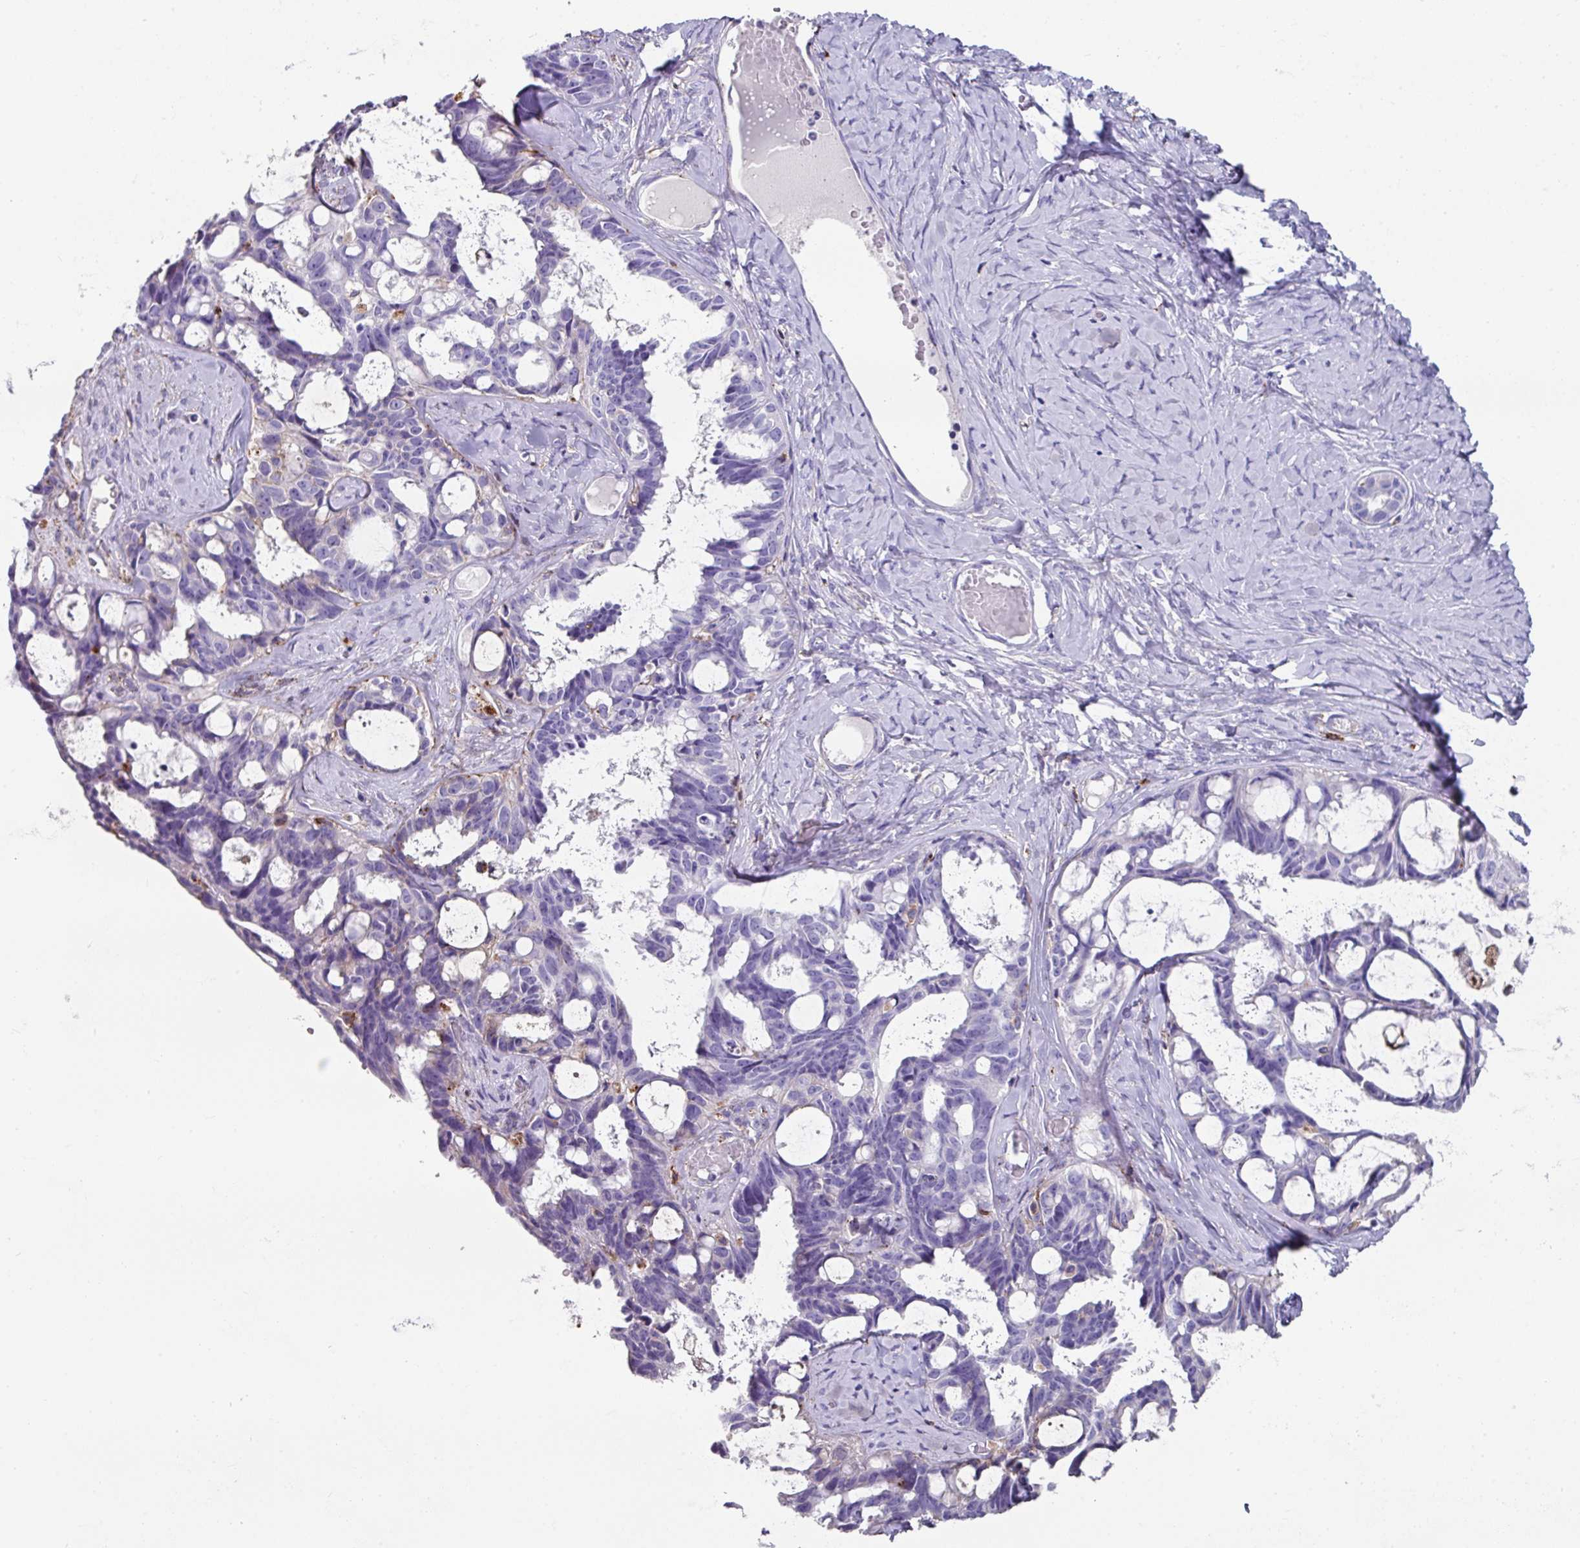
{"staining": {"intensity": "negative", "quantity": "none", "location": "none"}, "tissue": "ovarian cancer", "cell_type": "Tumor cells", "image_type": "cancer", "snomed": [{"axis": "morphology", "description": "Cystadenocarcinoma, serous, NOS"}, {"axis": "topography", "description": "Ovary"}], "caption": "High power microscopy micrograph of an immunohistochemistry (IHC) micrograph of serous cystadenocarcinoma (ovarian), revealing no significant expression in tumor cells.", "gene": "CPVL", "patient": {"sex": "female", "age": 69}}